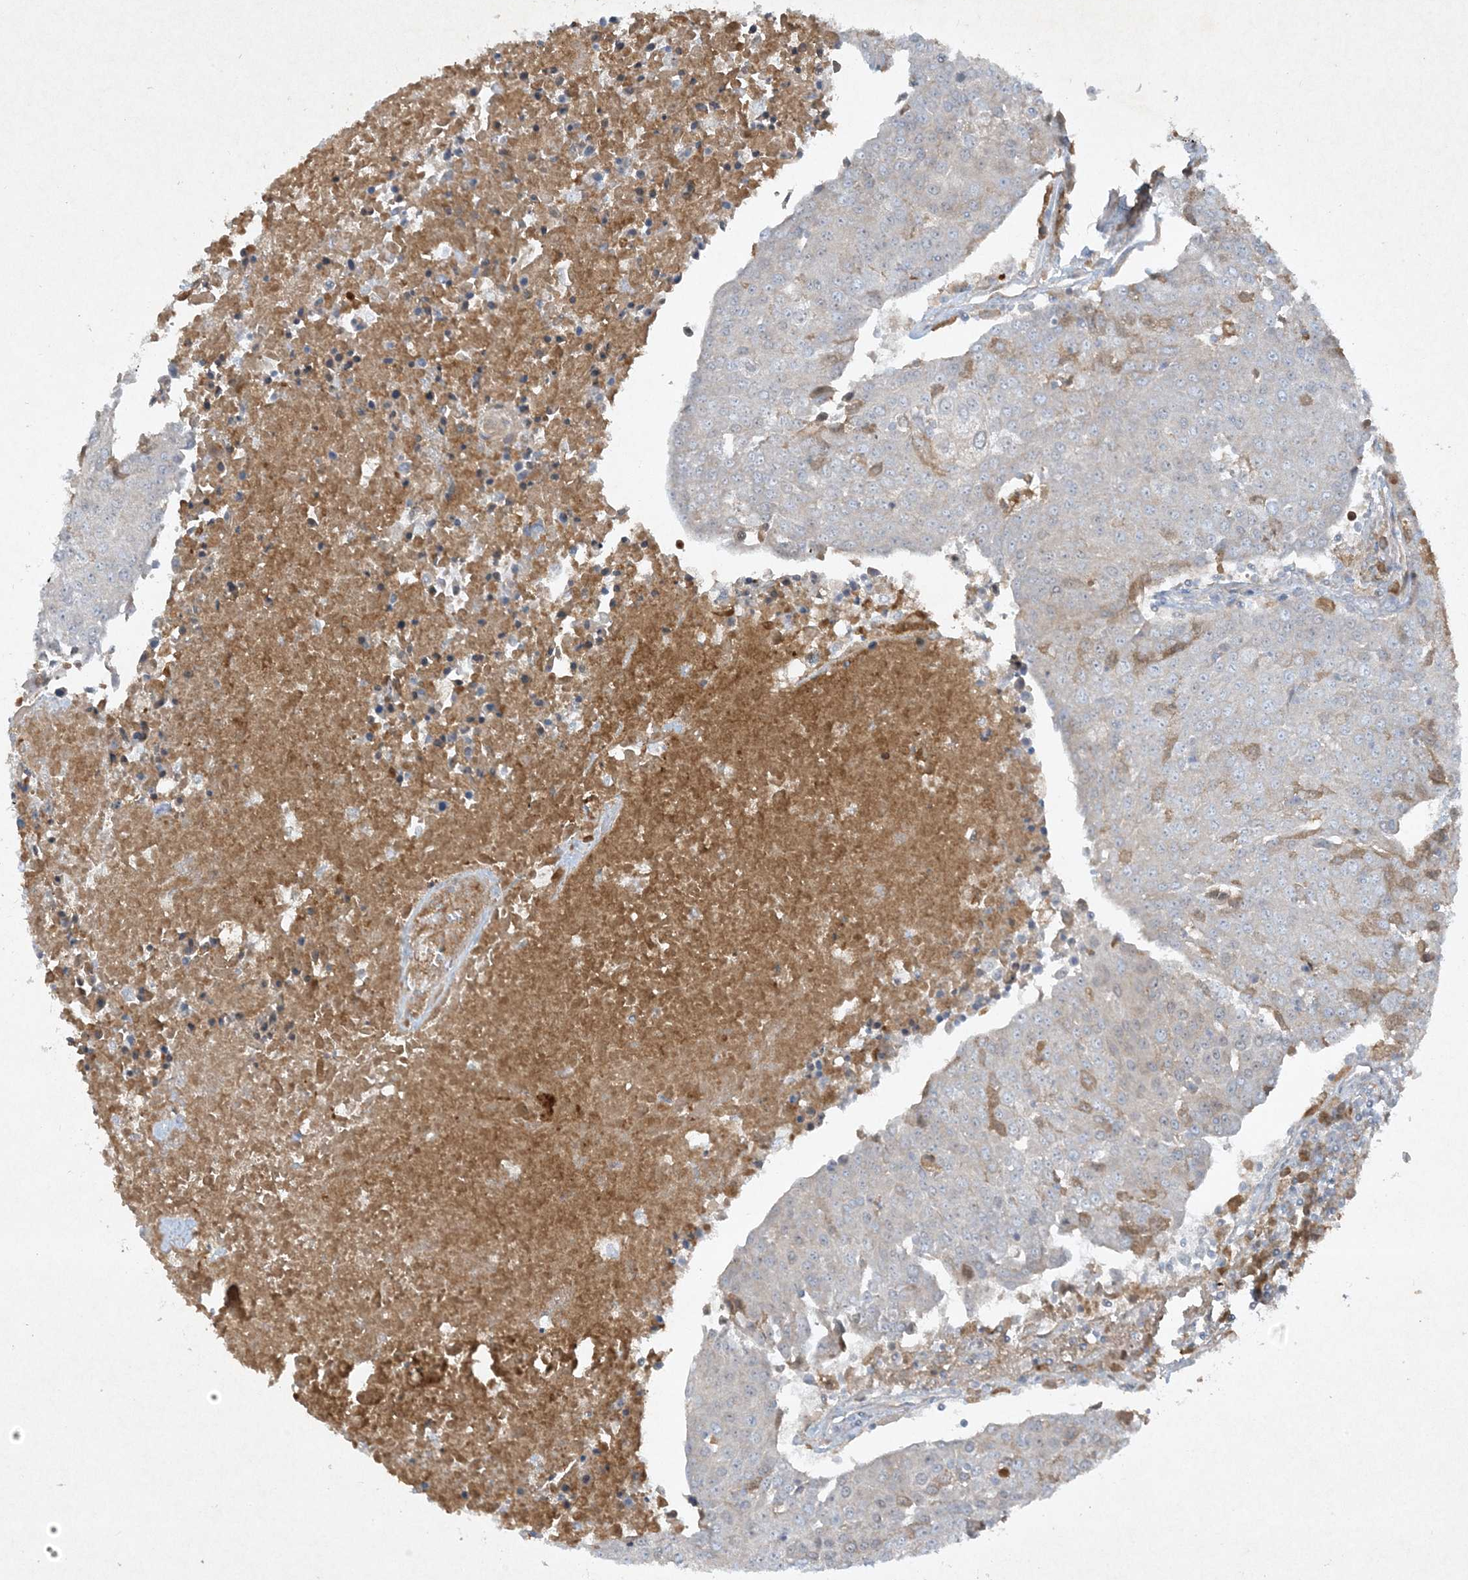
{"staining": {"intensity": "negative", "quantity": "none", "location": "none"}, "tissue": "urothelial cancer", "cell_type": "Tumor cells", "image_type": "cancer", "snomed": [{"axis": "morphology", "description": "Urothelial carcinoma, High grade"}, {"axis": "topography", "description": "Urinary bladder"}], "caption": "This is an immunohistochemistry photomicrograph of human urothelial cancer. There is no positivity in tumor cells.", "gene": "FETUB", "patient": {"sex": "female", "age": 85}}